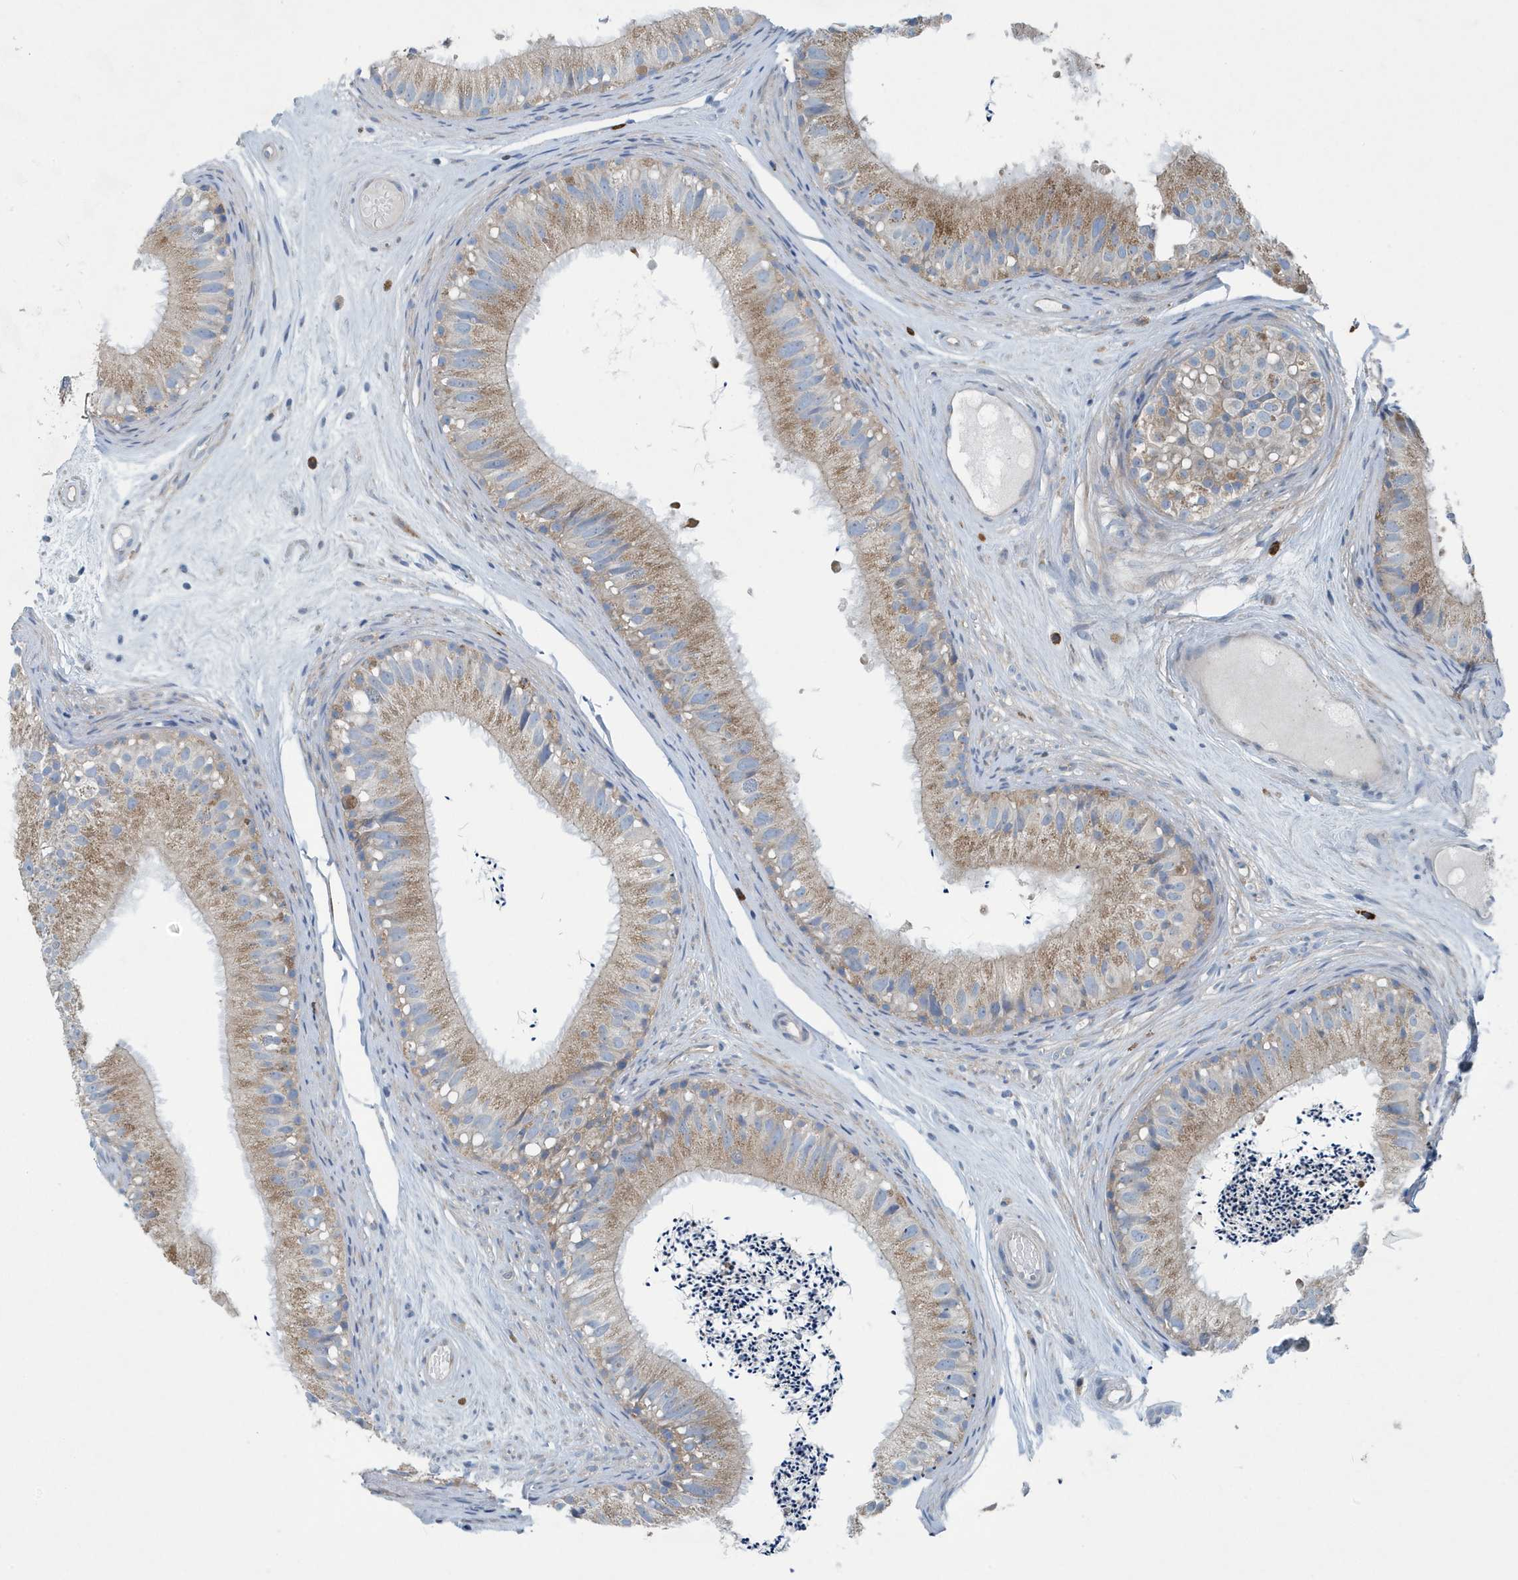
{"staining": {"intensity": "moderate", "quantity": "25%-75%", "location": "cytoplasmic/membranous"}, "tissue": "epididymis", "cell_type": "Glandular cells", "image_type": "normal", "snomed": [{"axis": "morphology", "description": "Normal tissue, NOS"}, {"axis": "topography", "description": "Epididymis"}], "caption": "Immunohistochemical staining of normal human epididymis demonstrates 25%-75% levels of moderate cytoplasmic/membranous protein expression in approximately 25%-75% of glandular cells.", "gene": "PPM1M", "patient": {"sex": "male", "age": 77}}